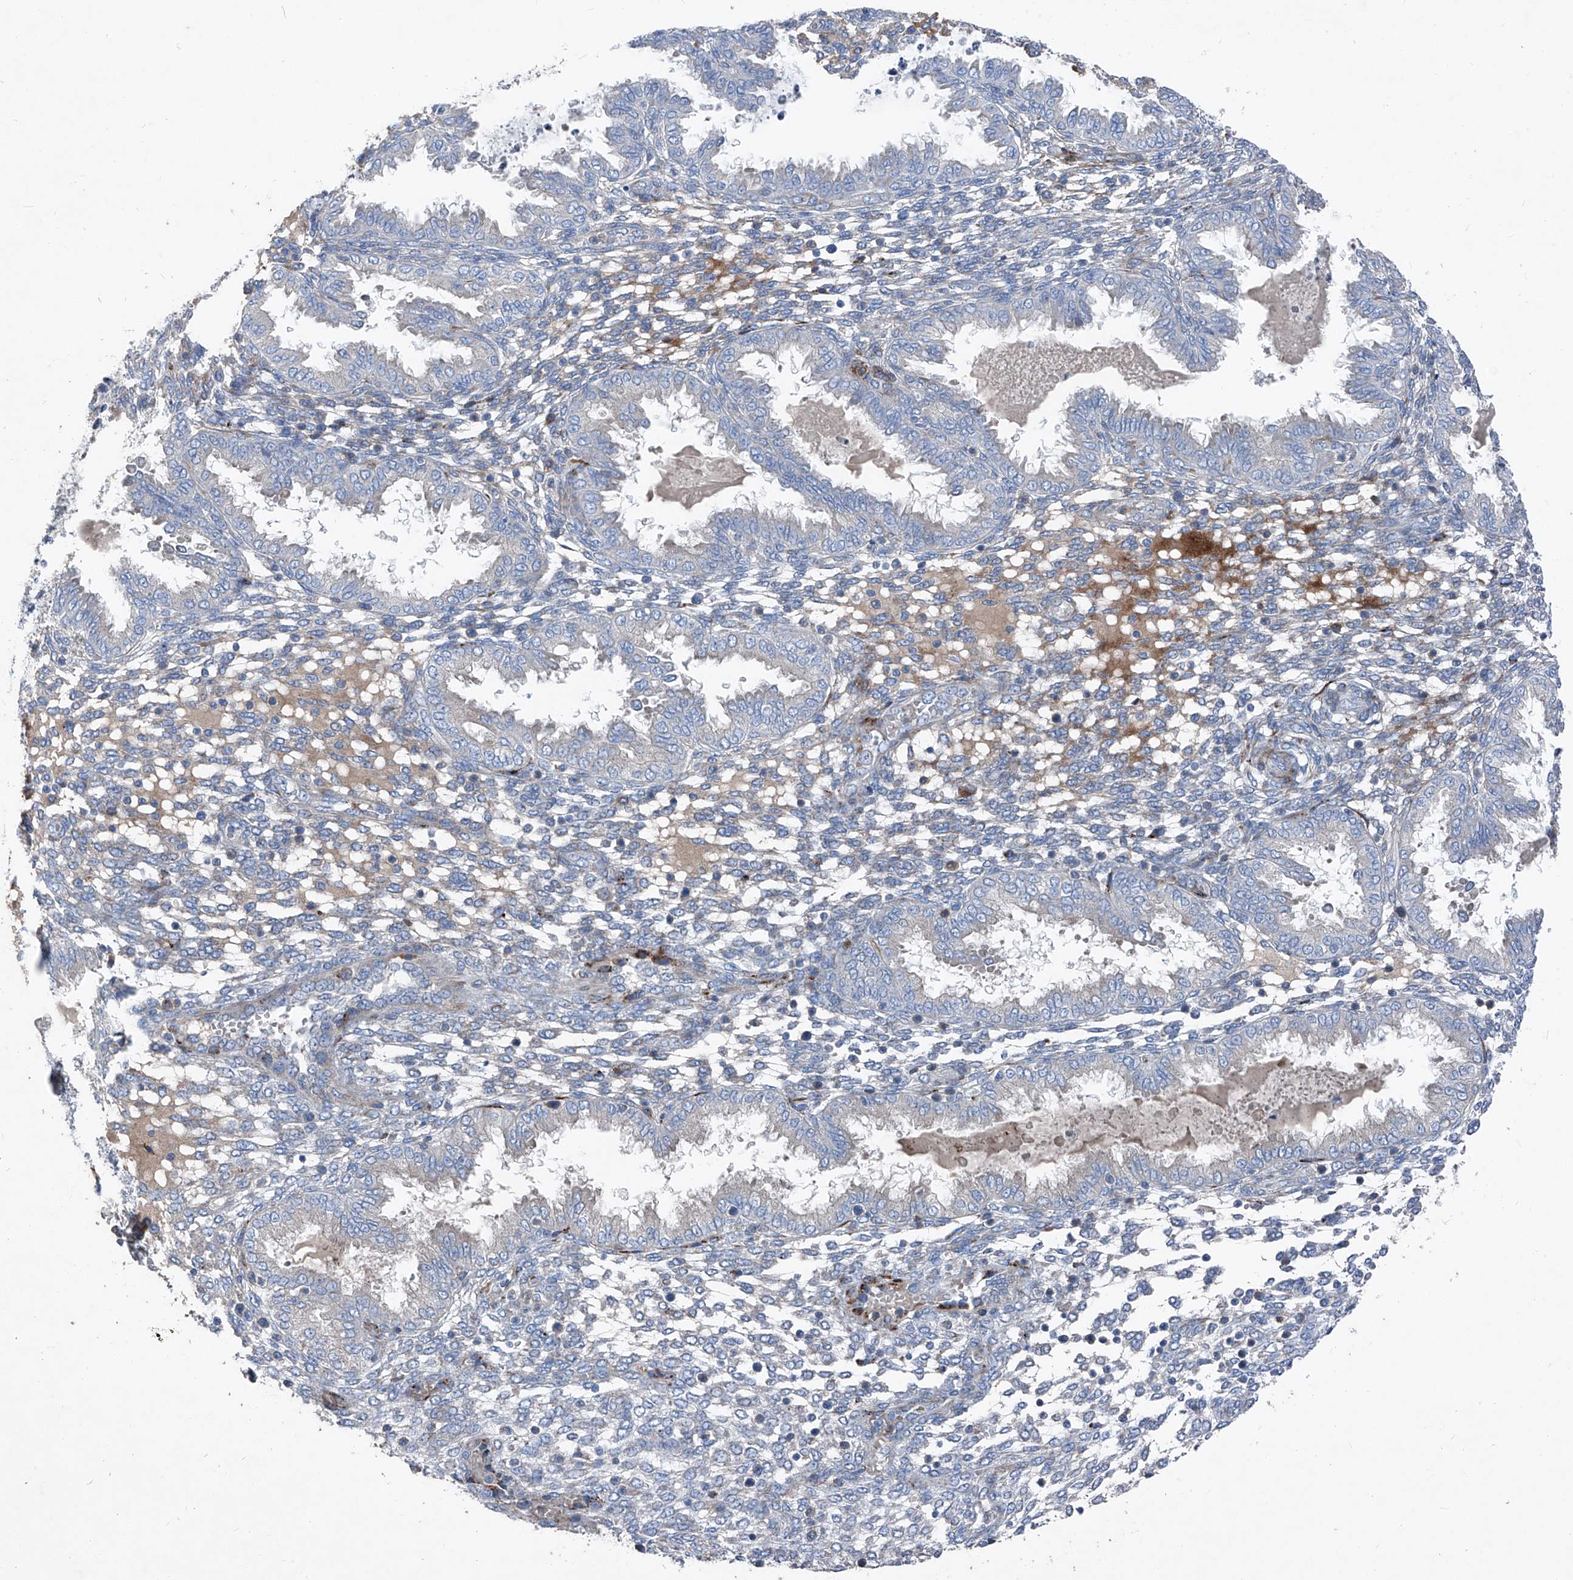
{"staining": {"intensity": "negative", "quantity": "none", "location": "none"}, "tissue": "endometrium", "cell_type": "Cells in endometrial stroma", "image_type": "normal", "snomed": [{"axis": "morphology", "description": "Normal tissue, NOS"}, {"axis": "topography", "description": "Endometrium"}], "caption": "DAB (3,3'-diaminobenzidine) immunohistochemical staining of benign human endometrium reveals no significant staining in cells in endometrial stroma. (DAB IHC, high magnification).", "gene": "IFI27", "patient": {"sex": "female", "age": 33}}